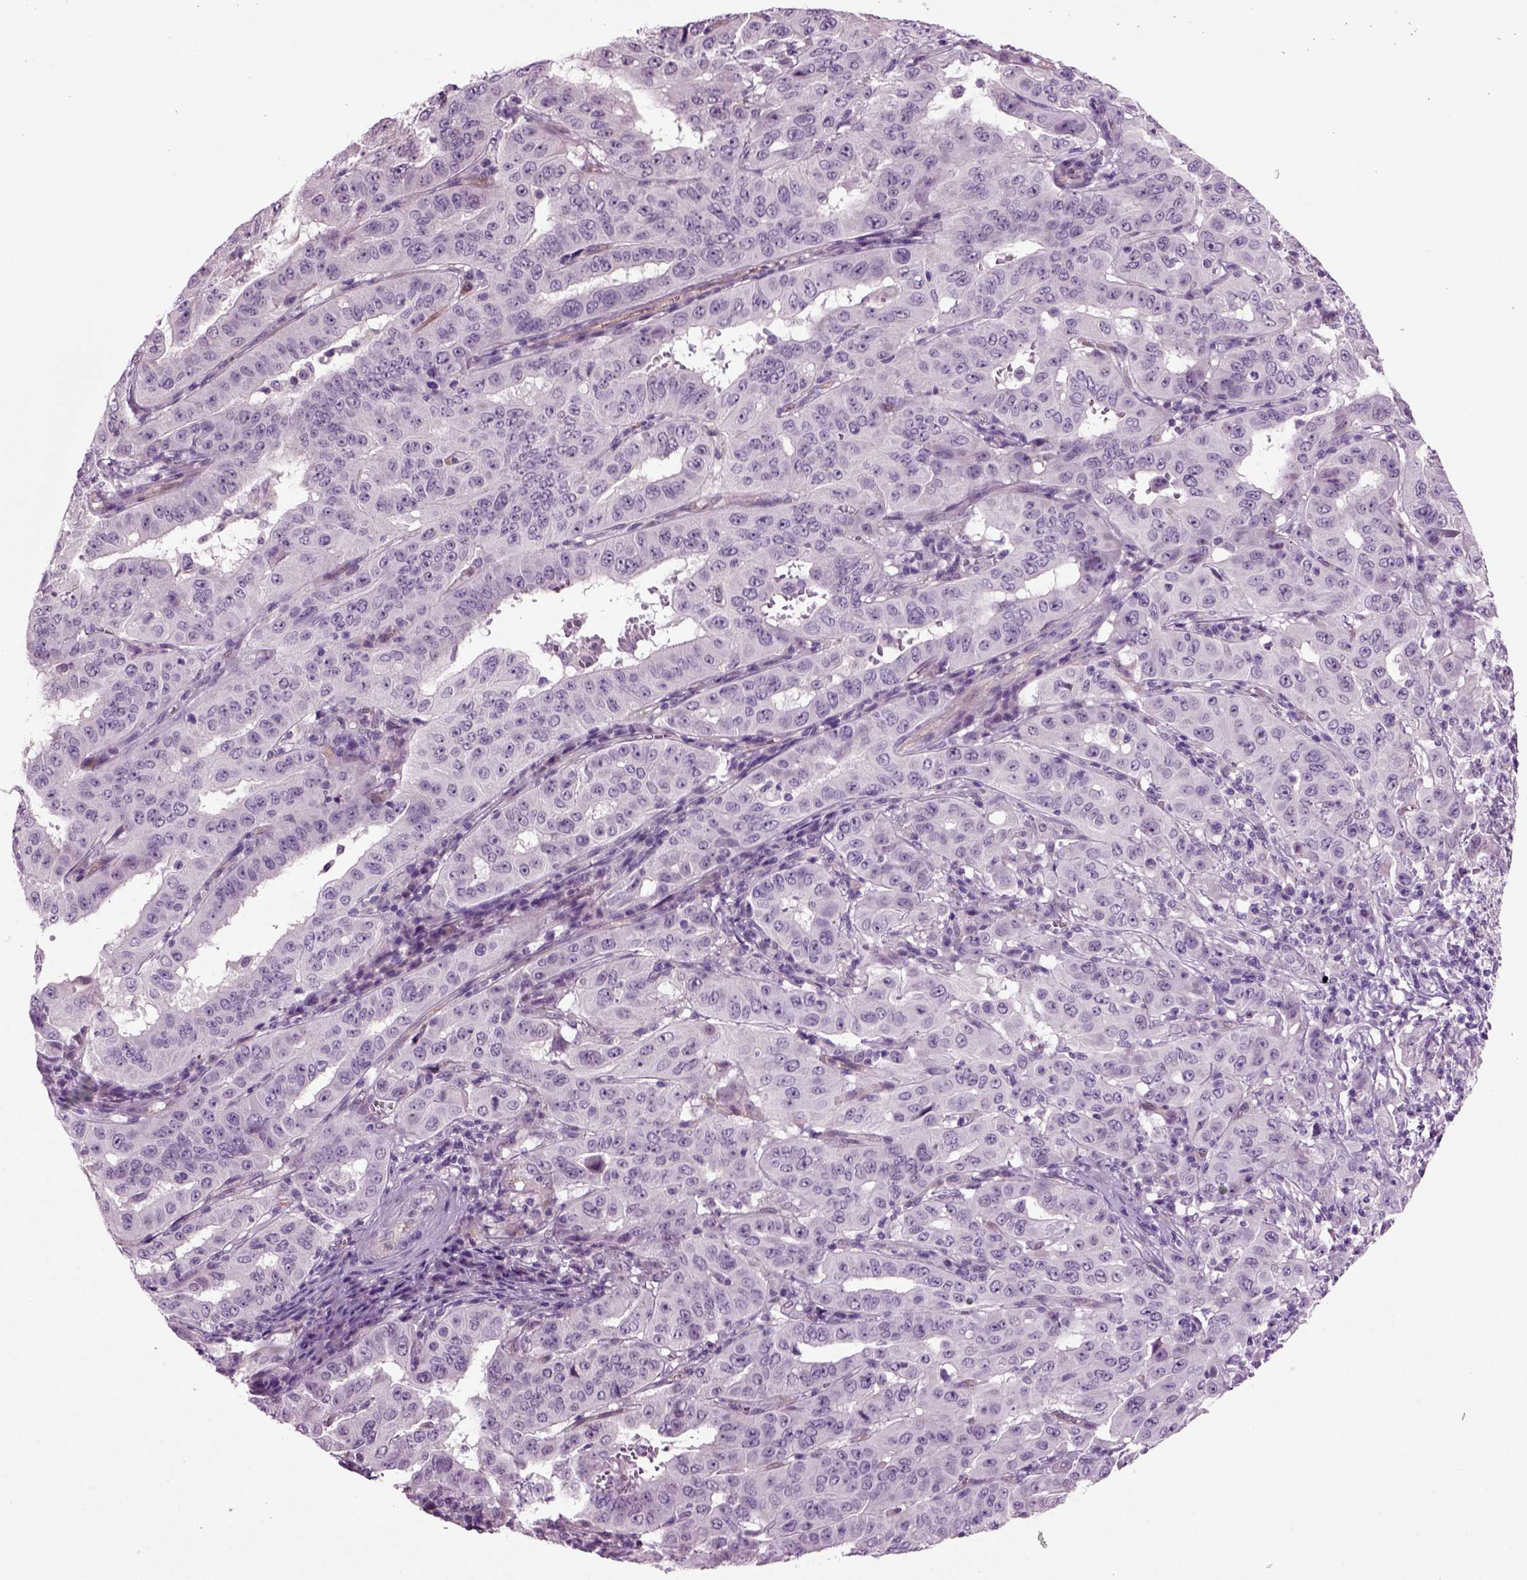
{"staining": {"intensity": "negative", "quantity": "none", "location": "none"}, "tissue": "pancreatic cancer", "cell_type": "Tumor cells", "image_type": "cancer", "snomed": [{"axis": "morphology", "description": "Adenocarcinoma, NOS"}, {"axis": "topography", "description": "Pancreas"}], "caption": "This is an IHC photomicrograph of human pancreatic cancer. There is no positivity in tumor cells.", "gene": "COL9A2", "patient": {"sex": "male", "age": 63}}